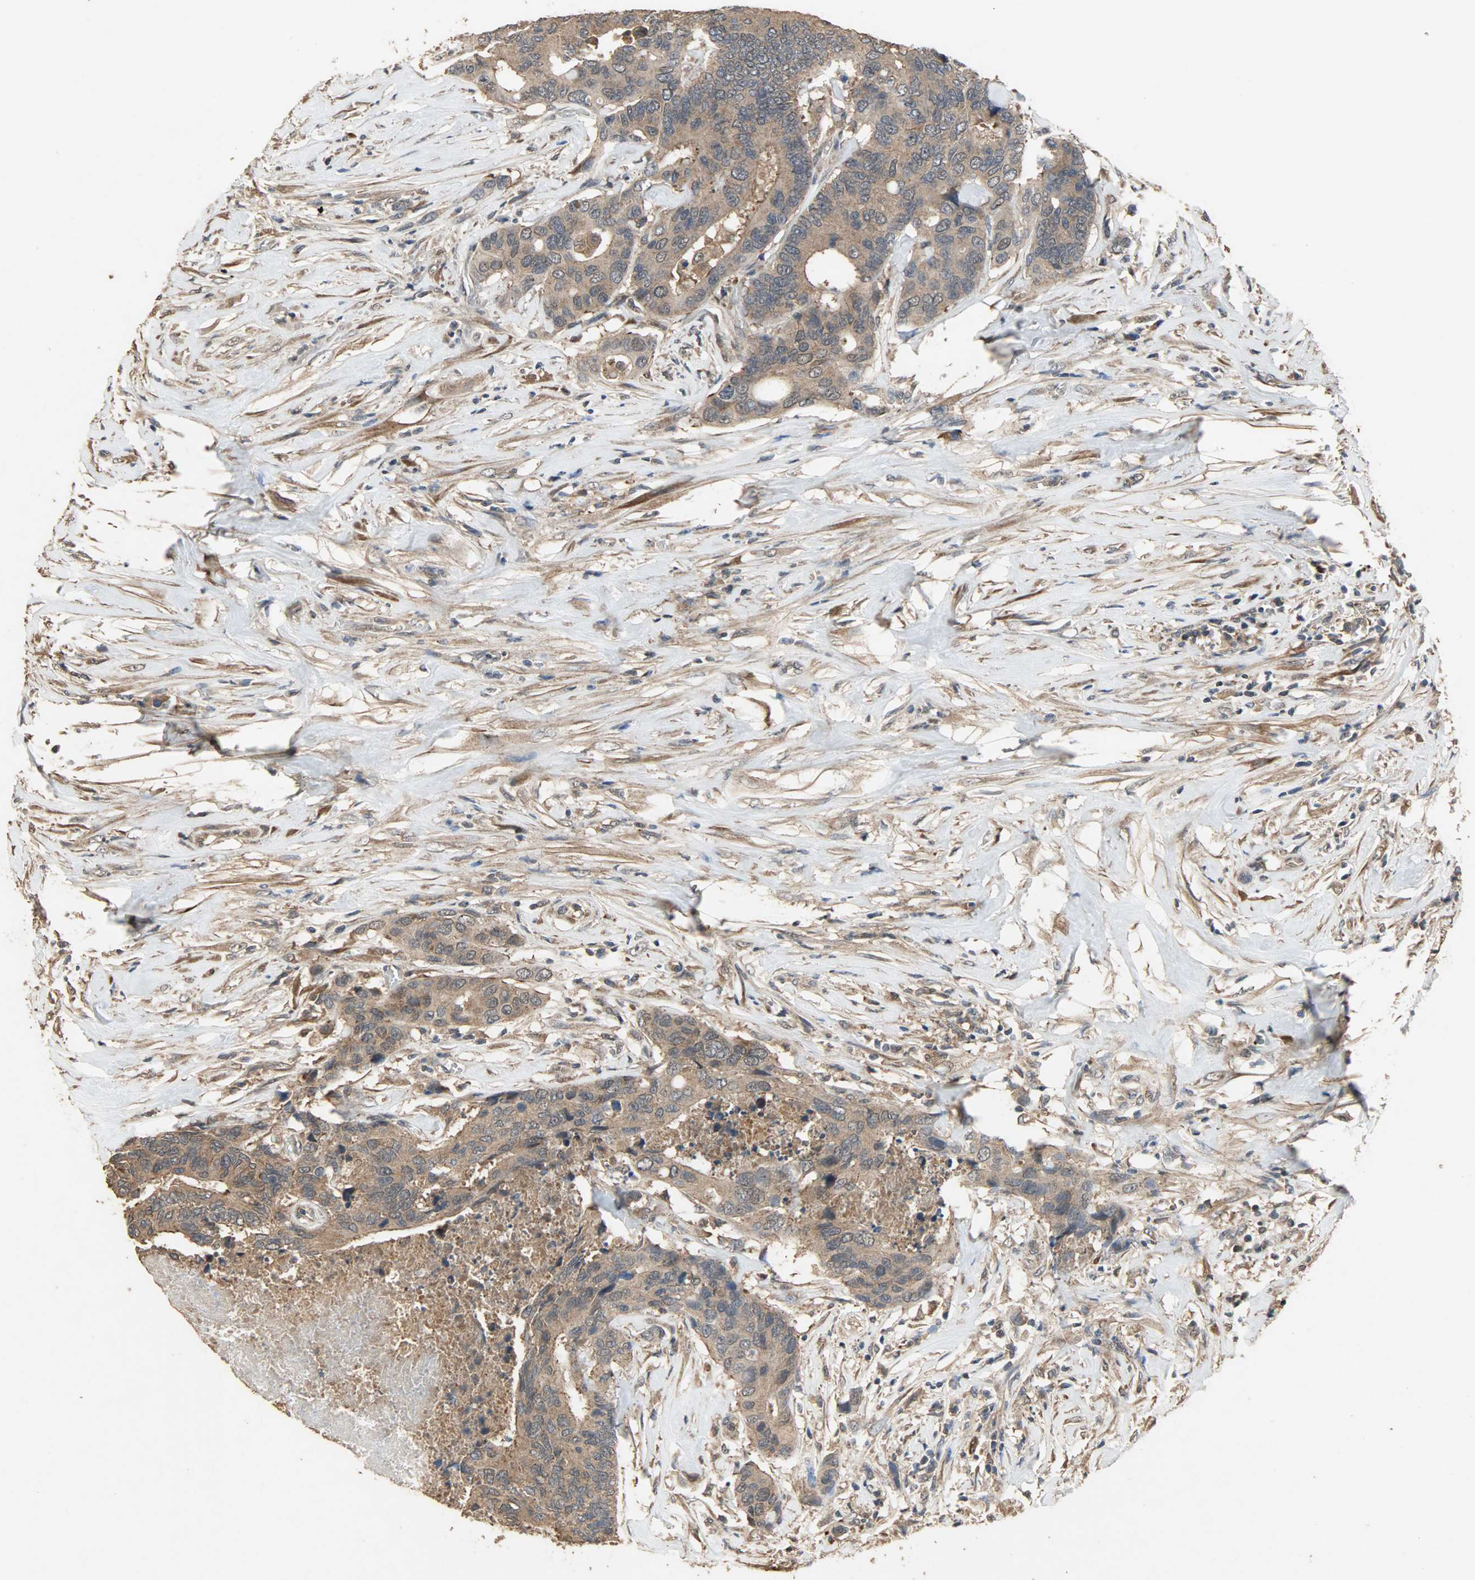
{"staining": {"intensity": "moderate", "quantity": ">75%", "location": "cytoplasmic/membranous"}, "tissue": "colorectal cancer", "cell_type": "Tumor cells", "image_type": "cancer", "snomed": [{"axis": "morphology", "description": "Adenocarcinoma, NOS"}, {"axis": "topography", "description": "Rectum"}], "caption": "A micrograph of human colorectal adenocarcinoma stained for a protein shows moderate cytoplasmic/membranous brown staining in tumor cells.", "gene": "CDKN2C", "patient": {"sex": "male", "age": 55}}